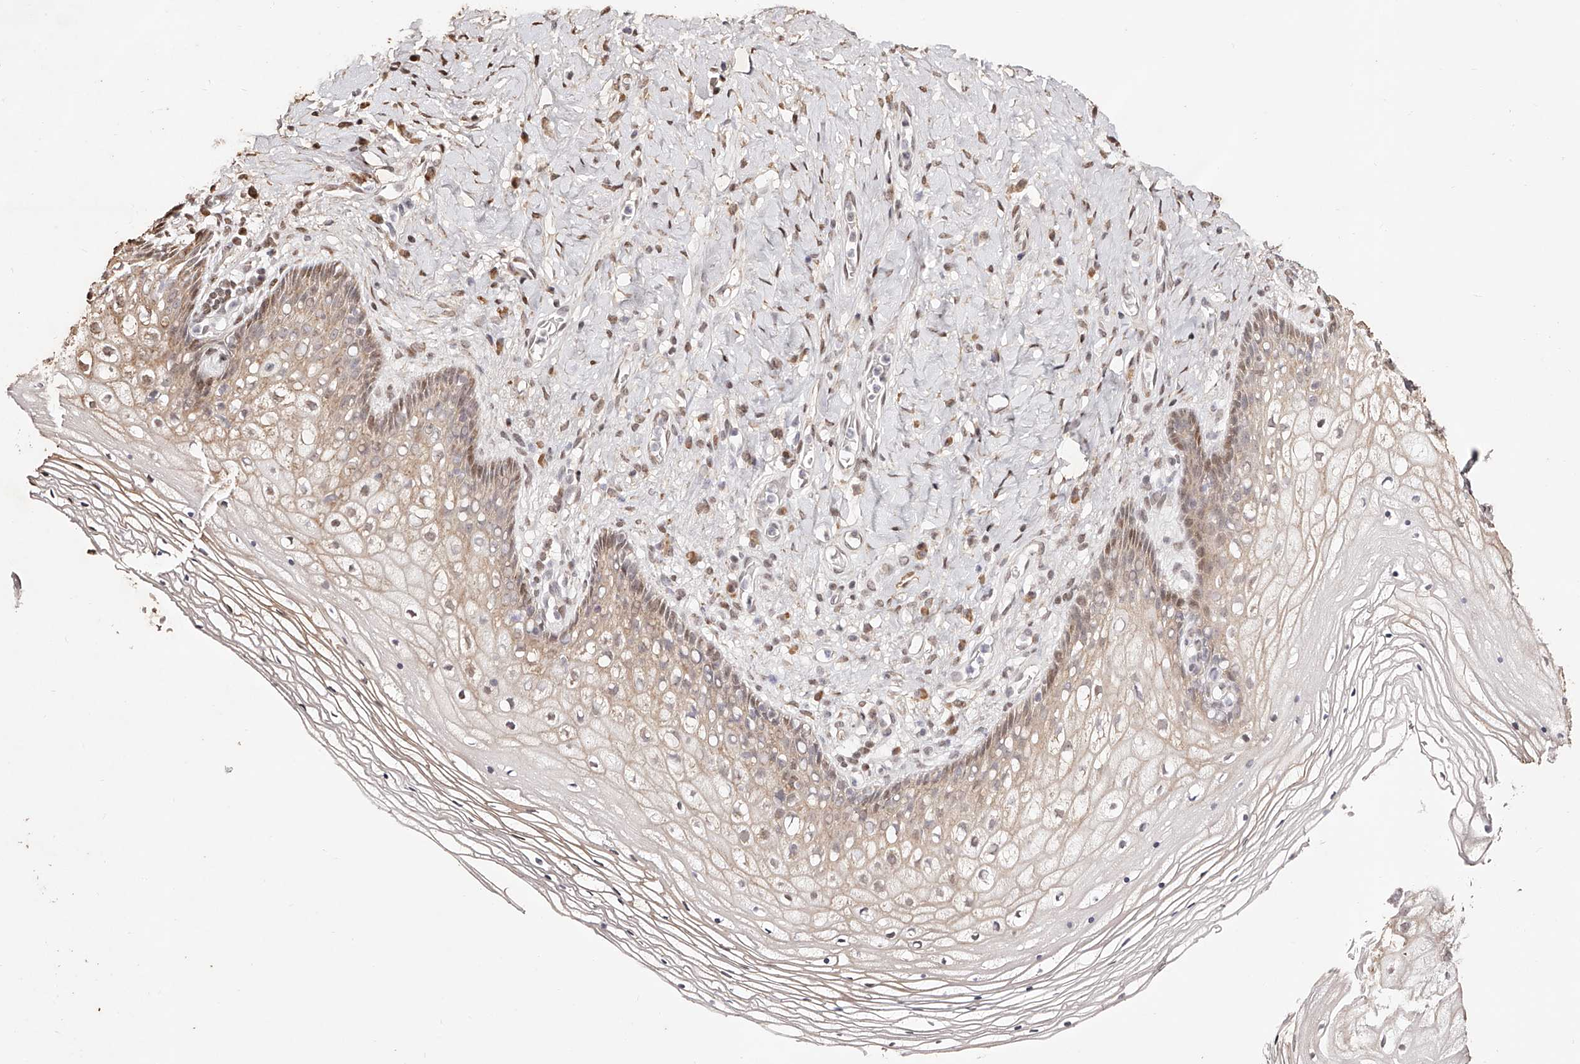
{"staining": {"intensity": "moderate", "quantity": "25%-75%", "location": "cytoplasmic/membranous,nuclear"}, "tissue": "vagina", "cell_type": "Squamous epithelial cells", "image_type": "normal", "snomed": [{"axis": "morphology", "description": "Normal tissue, NOS"}, {"axis": "topography", "description": "Vagina"}], "caption": "The image exhibits a brown stain indicating the presence of a protein in the cytoplasmic/membranous,nuclear of squamous epithelial cells in vagina. Nuclei are stained in blue.", "gene": "USF3", "patient": {"sex": "female", "age": 60}}